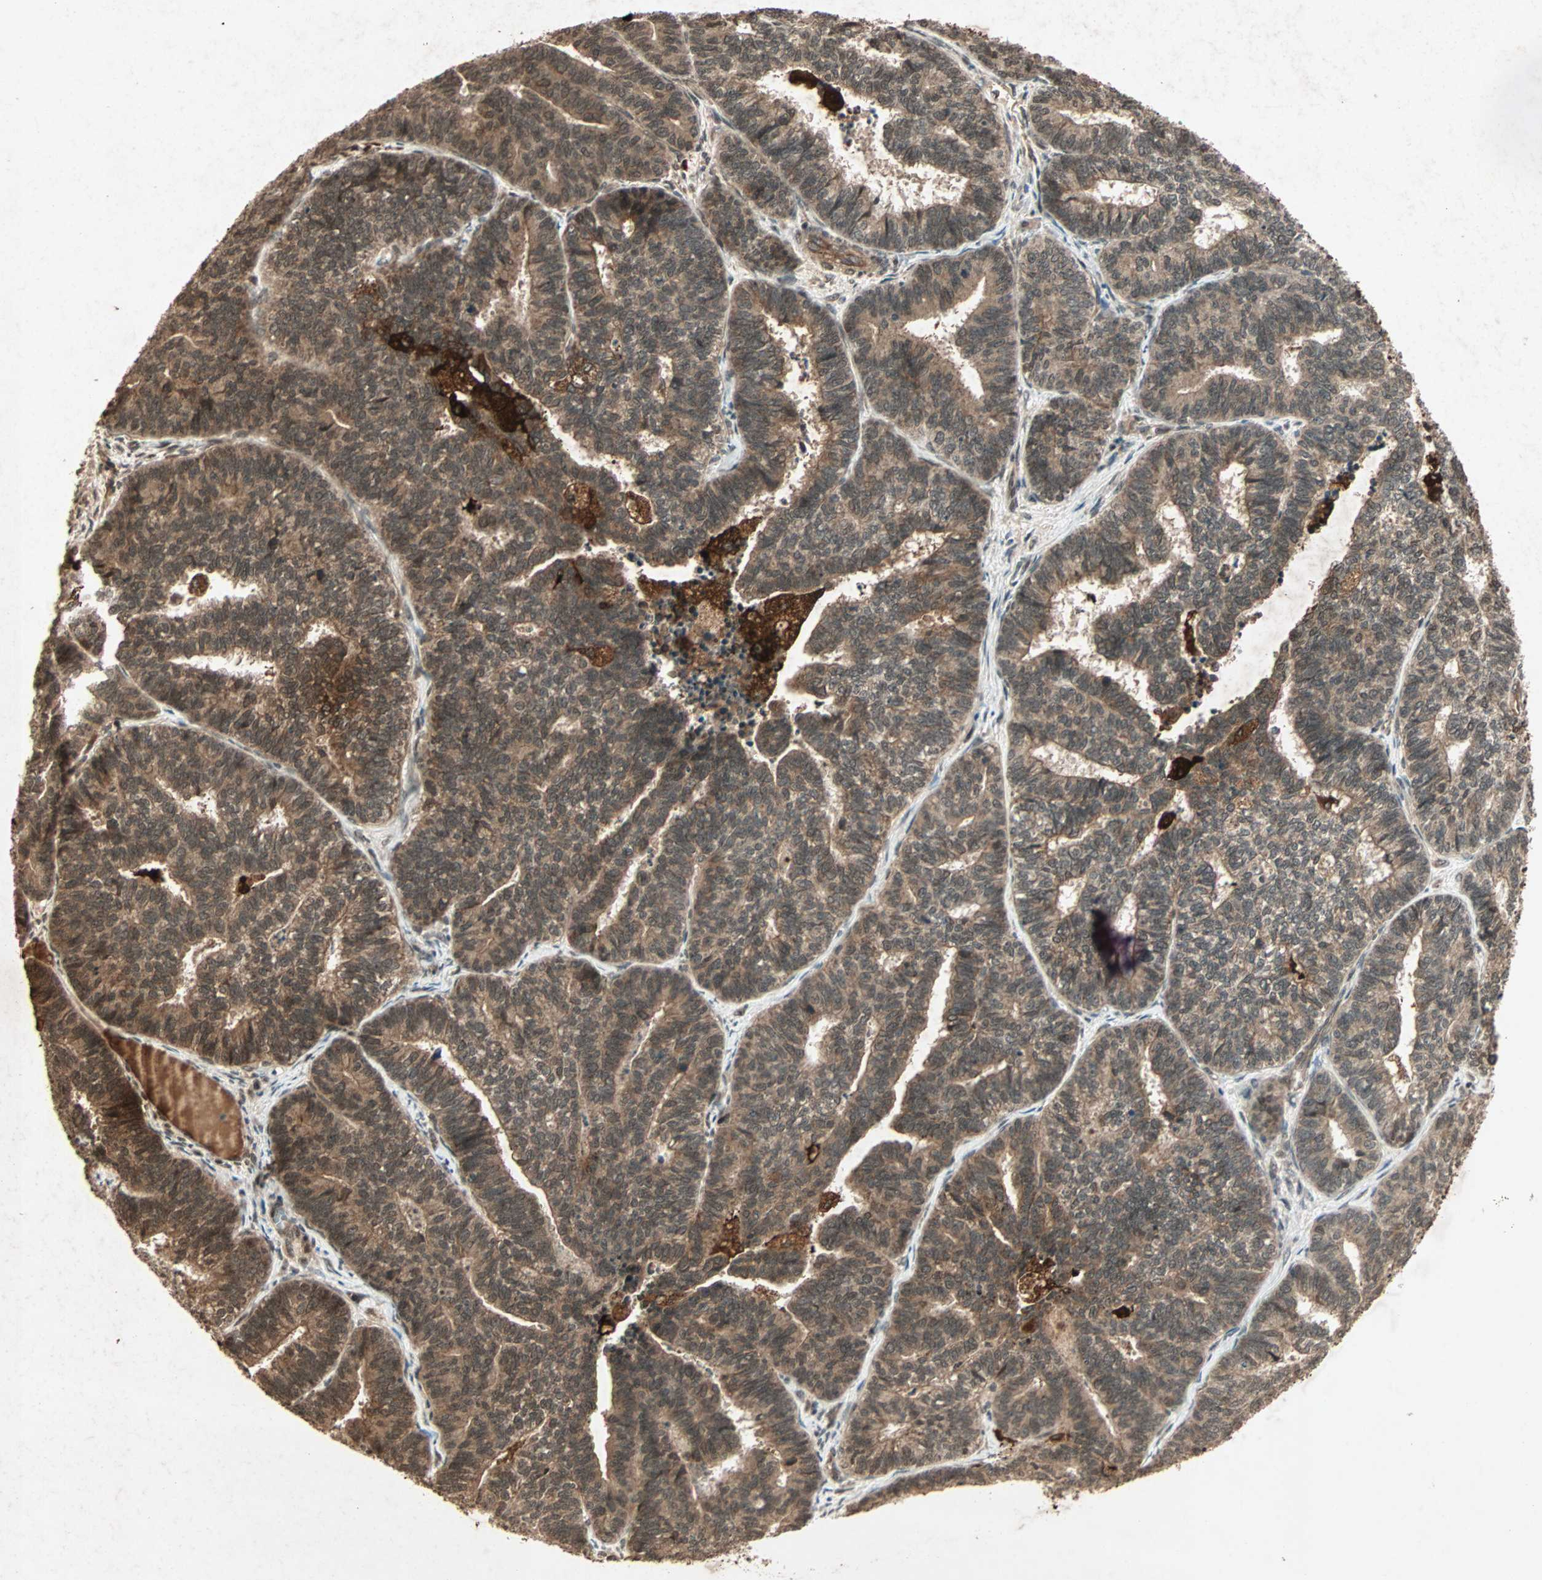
{"staining": {"intensity": "moderate", "quantity": ">75%", "location": "cytoplasmic/membranous"}, "tissue": "endometrial cancer", "cell_type": "Tumor cells", "image_type": "cancer", "snomed": [{"axis": "morphology", "description": "Adenocarcinoma, NOS"}, {"axis": "topography", "description": "Endometrium"}], "caption": "Tumor cells show medium levels of moderate cytoplasmic/membranous expression in about >75% of cells in human adenocarcinoma (endometrial). The staining is performed using DAB brown chromogen to label protein expression. The nuclei are counter-stained blue using hematoxylin.", "gene": "RFFL", "patient": {"sex": "female", "age": 70}}